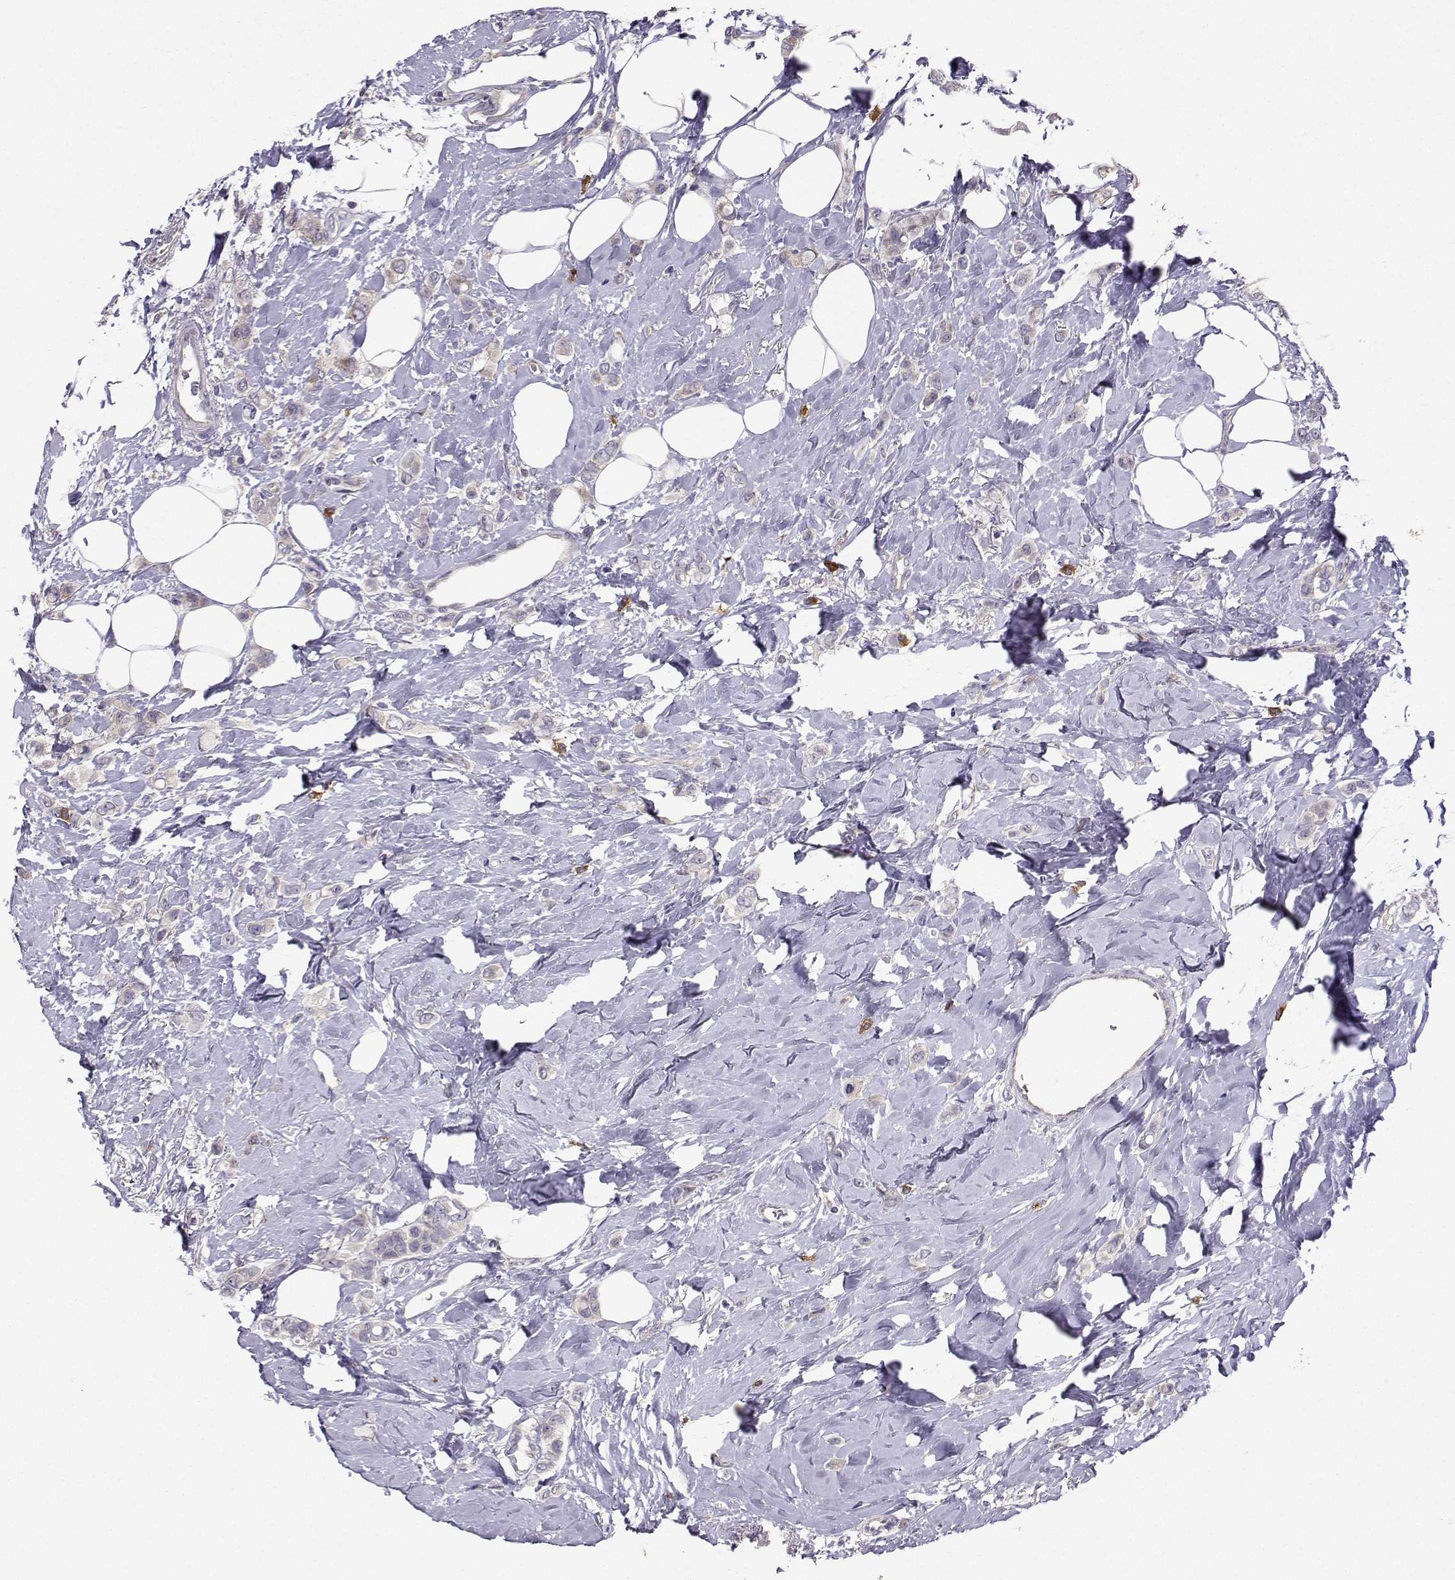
{"staining": {"intensity": "weak", "quantity": "<25%", "location": "cytoplasmic/membranous"}, "tissue": "breast cancer", "cell_type": "Tumor cells", "image_type": "cancer", "snomed": [{"axis": "morphology", "description": "Lobular carcinoma"}, {"axis": "topography", "description": "Breast"}], "caption": "The micrograph displays no significant positivity in tumor cells of lobular carcinoma (breast). Nuclei are stained in blue.", "gene": "STXBP5", "patient": {"sex": "female", "age": 66}}